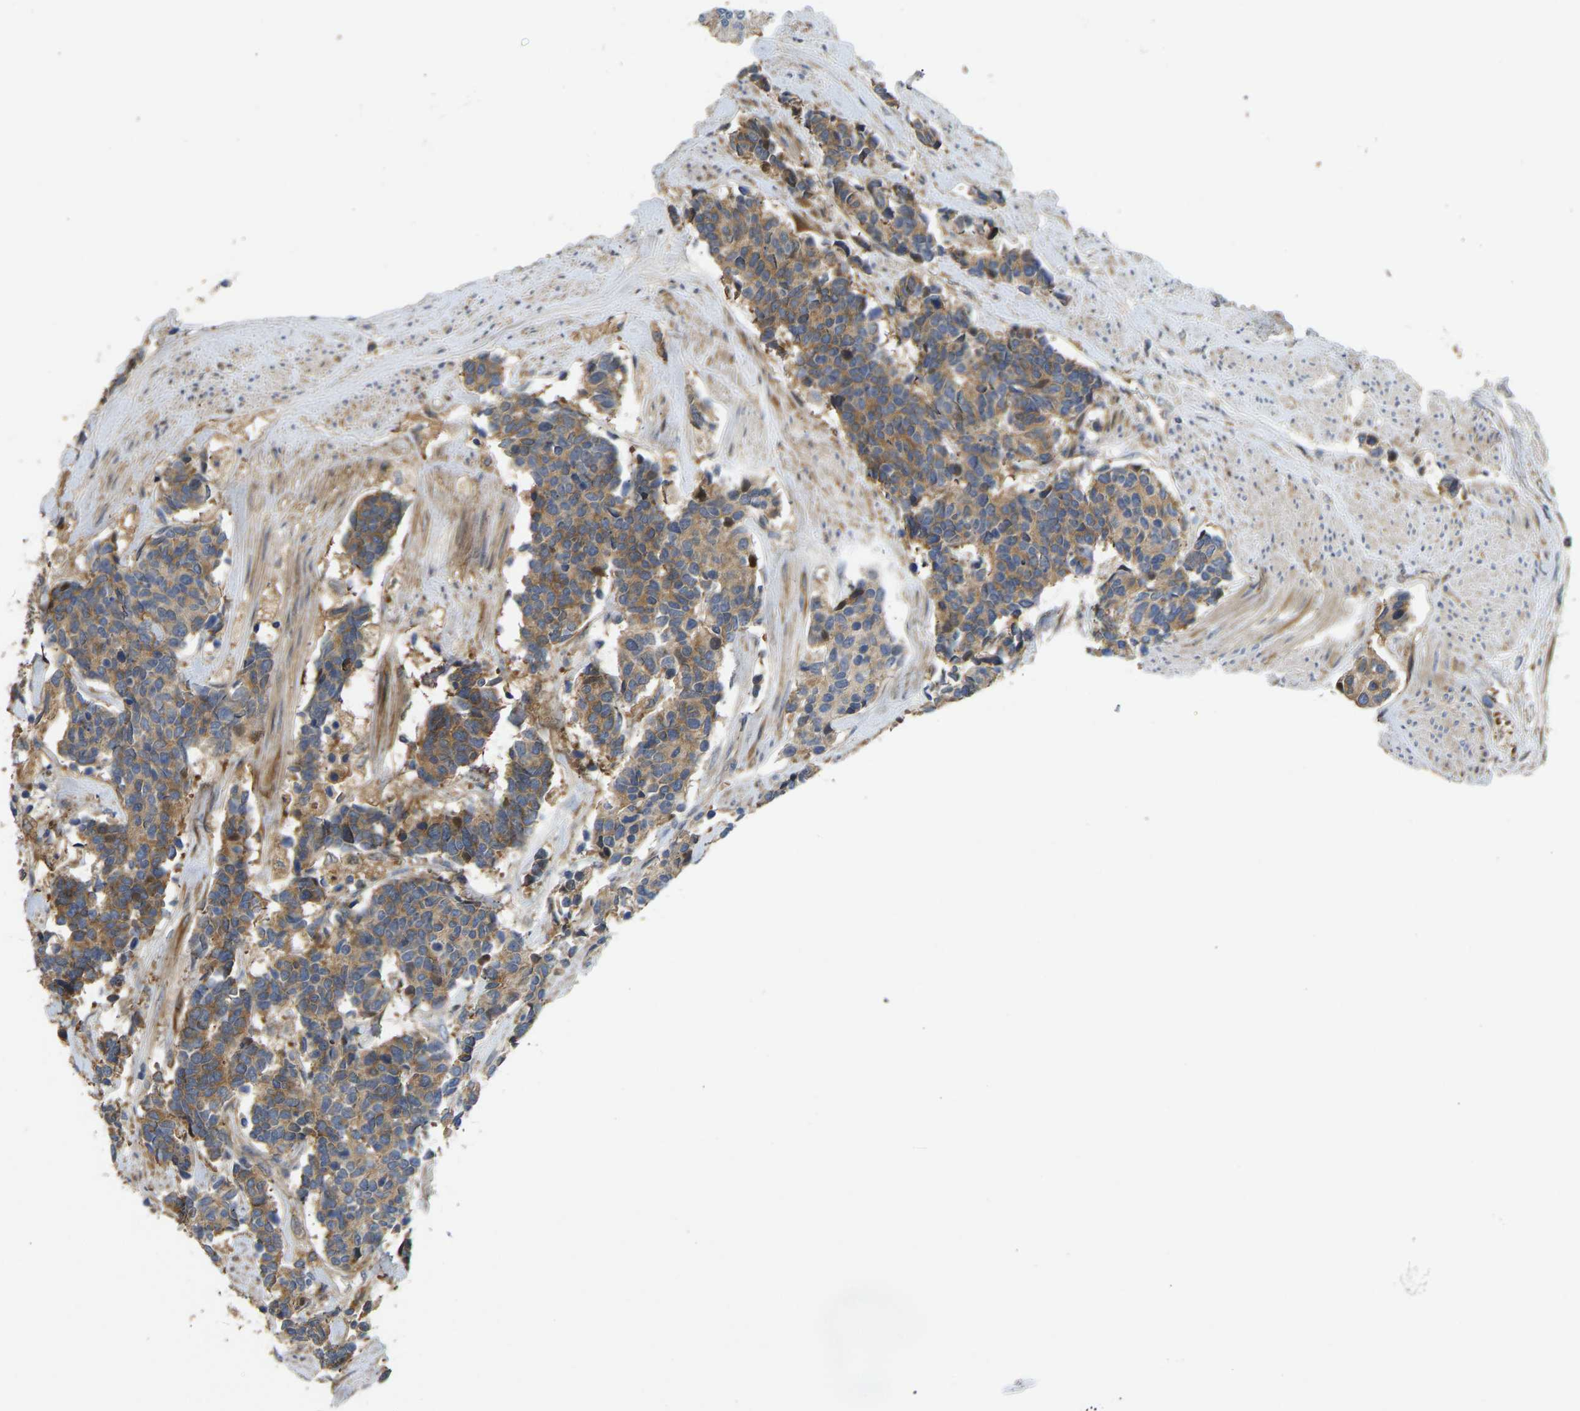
{"staining": {"intensity": "moderate", "quantity": ">75%", "location": "cytoplasmic/membranous"}, "tissue": "carcinoid", "cell_type": "Tumor cells", "image_type": "cancer", "snomed": [{"axis": "morphology", "description": "Carcinoma, NOS"}, {"axis": "morphology", "description": "Carcinoid, malignant, NOS"}, {"axis": "topography", "description": "Urinary bladder"}], "caption": "Immunohistochemistry (IHC) staining of carcinoid, which displays medium levels of moderate cytoplasmic/membranous positivity in about >75% of tumor cells indicating moderate cytoplasmic/membranous protein positivity. The staining was performed using DAB (brown) for protein detection and nuclei were counterstained in hematoxylin (blue).", "gene": "VCPKMT", "patient": {"sex": "male", "age": 57}}